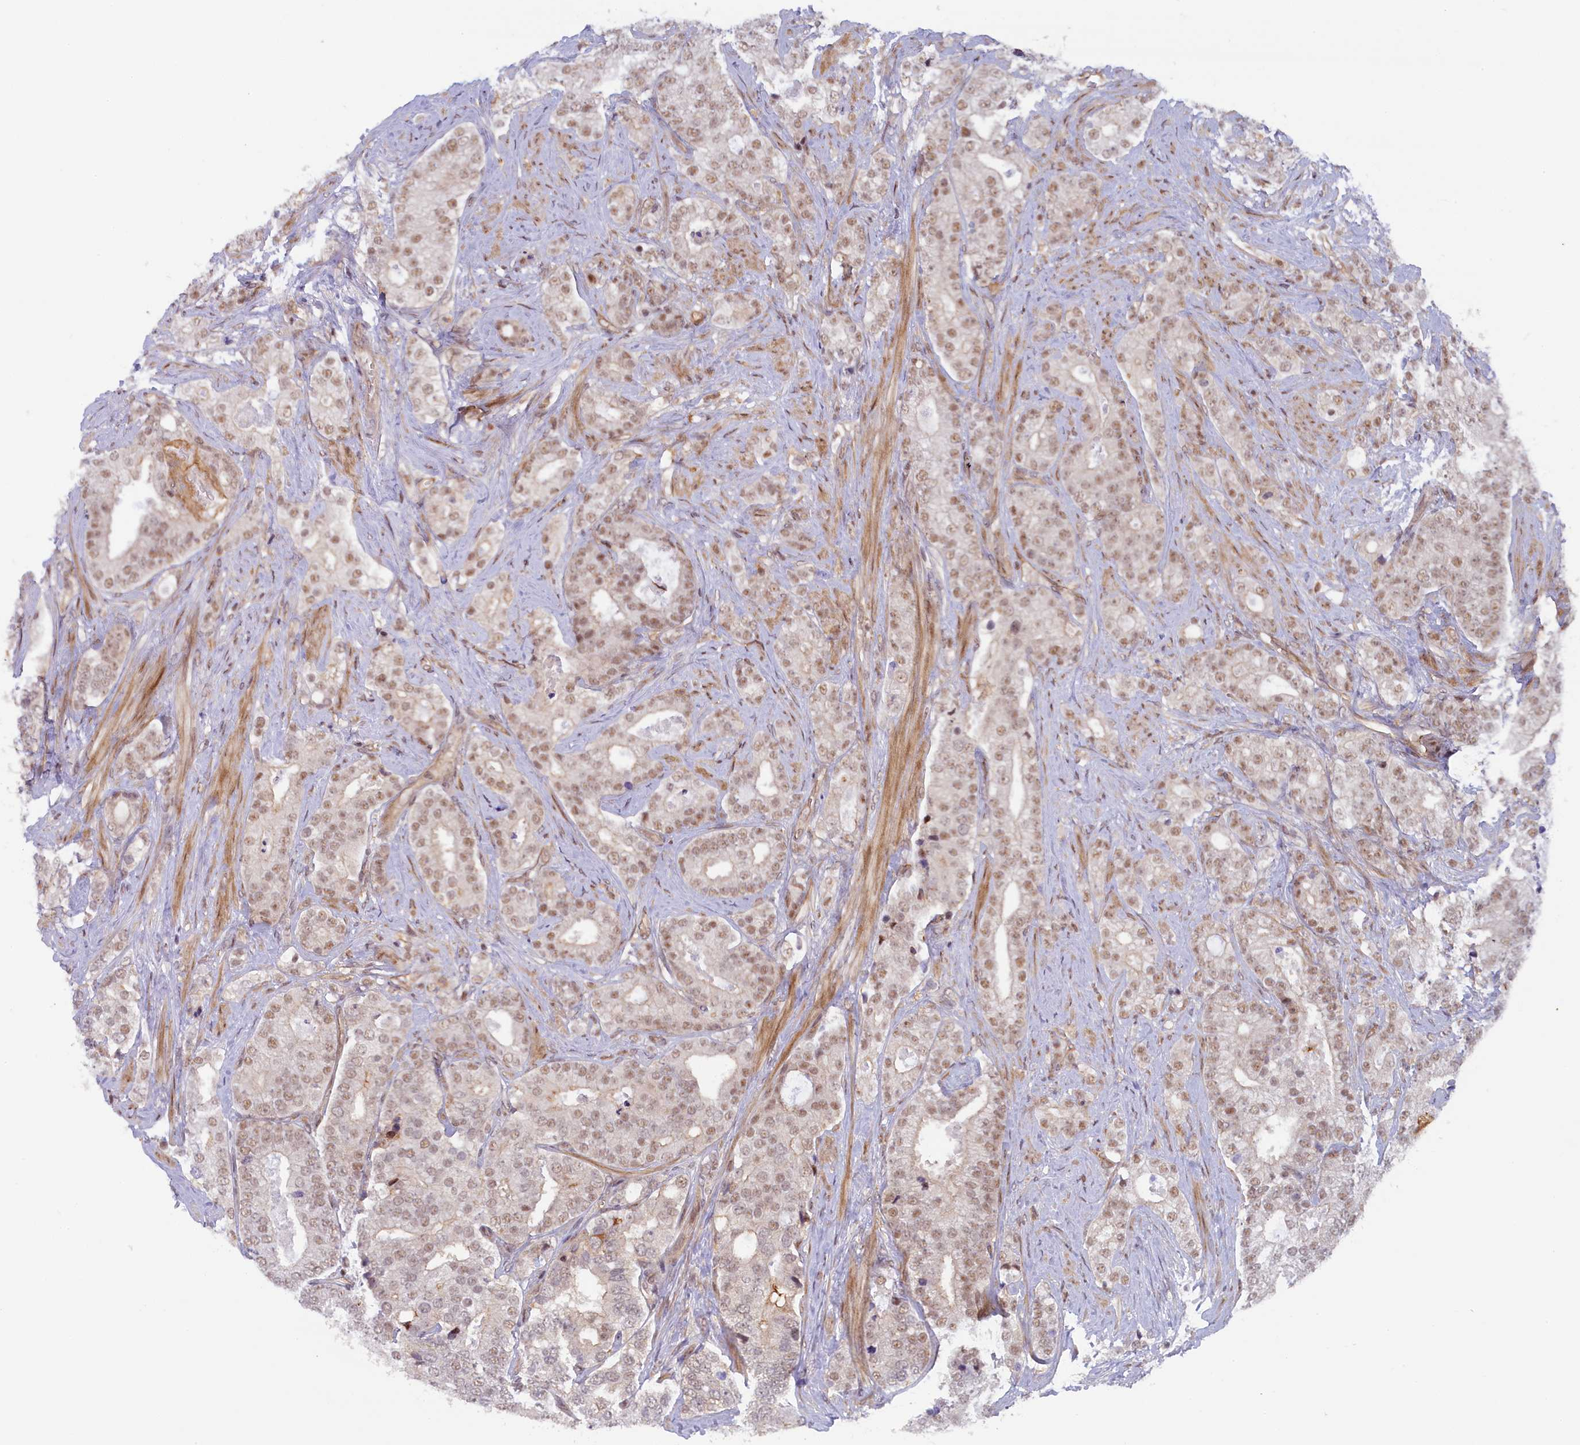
{"staining": {"intensity": "weak", "quantity": ">75%", "location": "nuclear"}, "tissue": "prostate cancer", "cell_type": "Tumor cells", "image_type": "cancer", "snomed": [{"axis": "morphology", "description": "Adenocarcinoma, High grade"}, {"axis": "topography", "description": "Prostate and seminal vesicle, NOS"}], "caption": "Prostate cancer tissue shows weak nuclear positivity in approximately >75% of tumor cells, visualized by immunohistochemistry. Immunohistochemistry stains the protein of interest in brown and the nuclei are stained blue.", "gene": "FCHO1", "patient": {"sex": "male", "age": 67}}